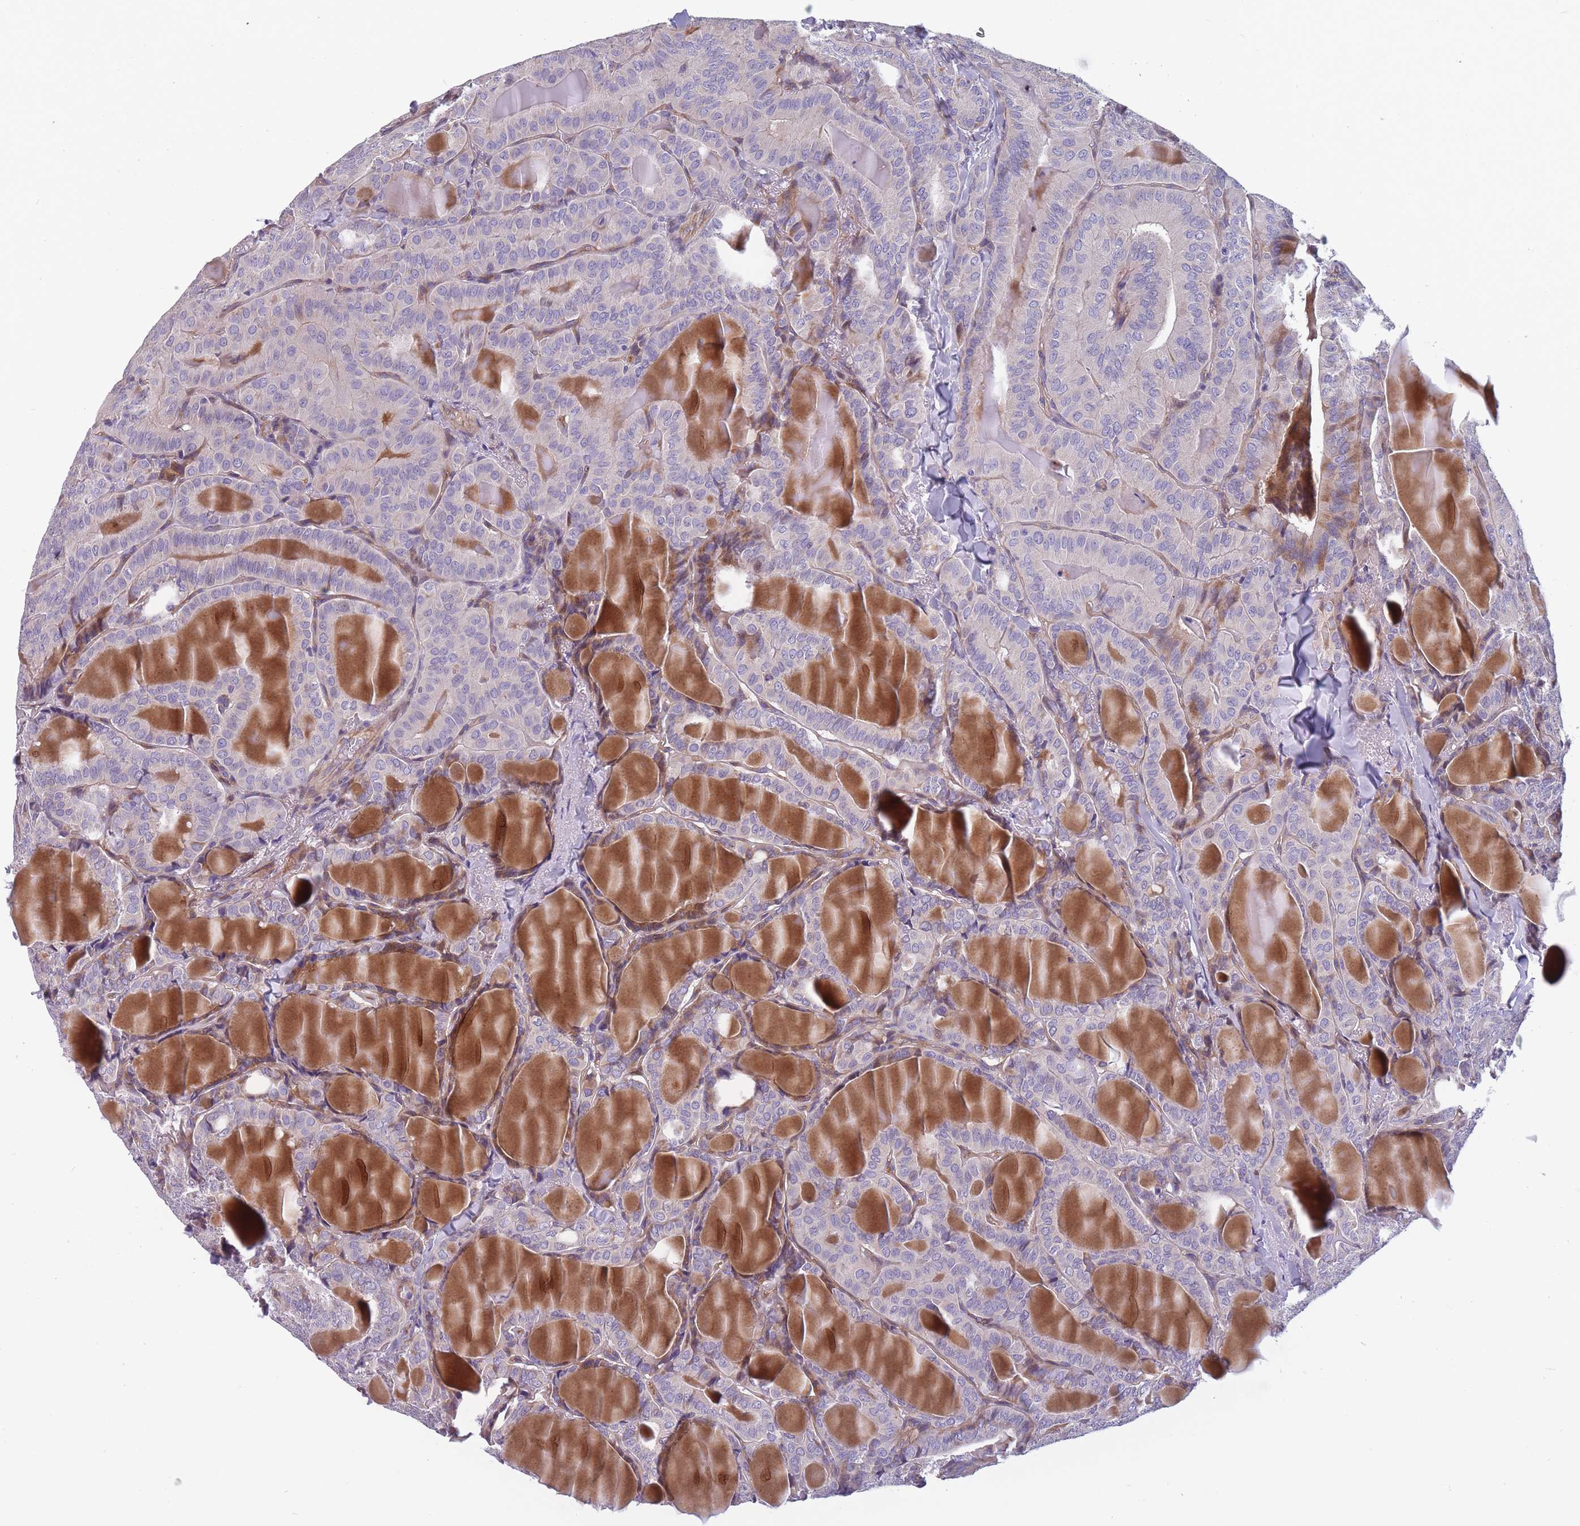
{"staining": {"intensity": "negative", "quantity": "none", "location": "none"}, "tissue": "thyroid cancer", "cell_type": "Tumor cells", "image_type": "cancer", "snomed": [{"axis": "morphology", "description": "Papillary adenocarcinoma, NOS"}, {"axis": "topography", "description": "Thyroid gland"}], "caption": "Immunohistochemistry (IHC) of human thyroid cancer (papillary adenocarcinoma) displays no expression in tumor cells.", "gene": "FAM83F", "patient": {"sex": "female", "age": 68}}